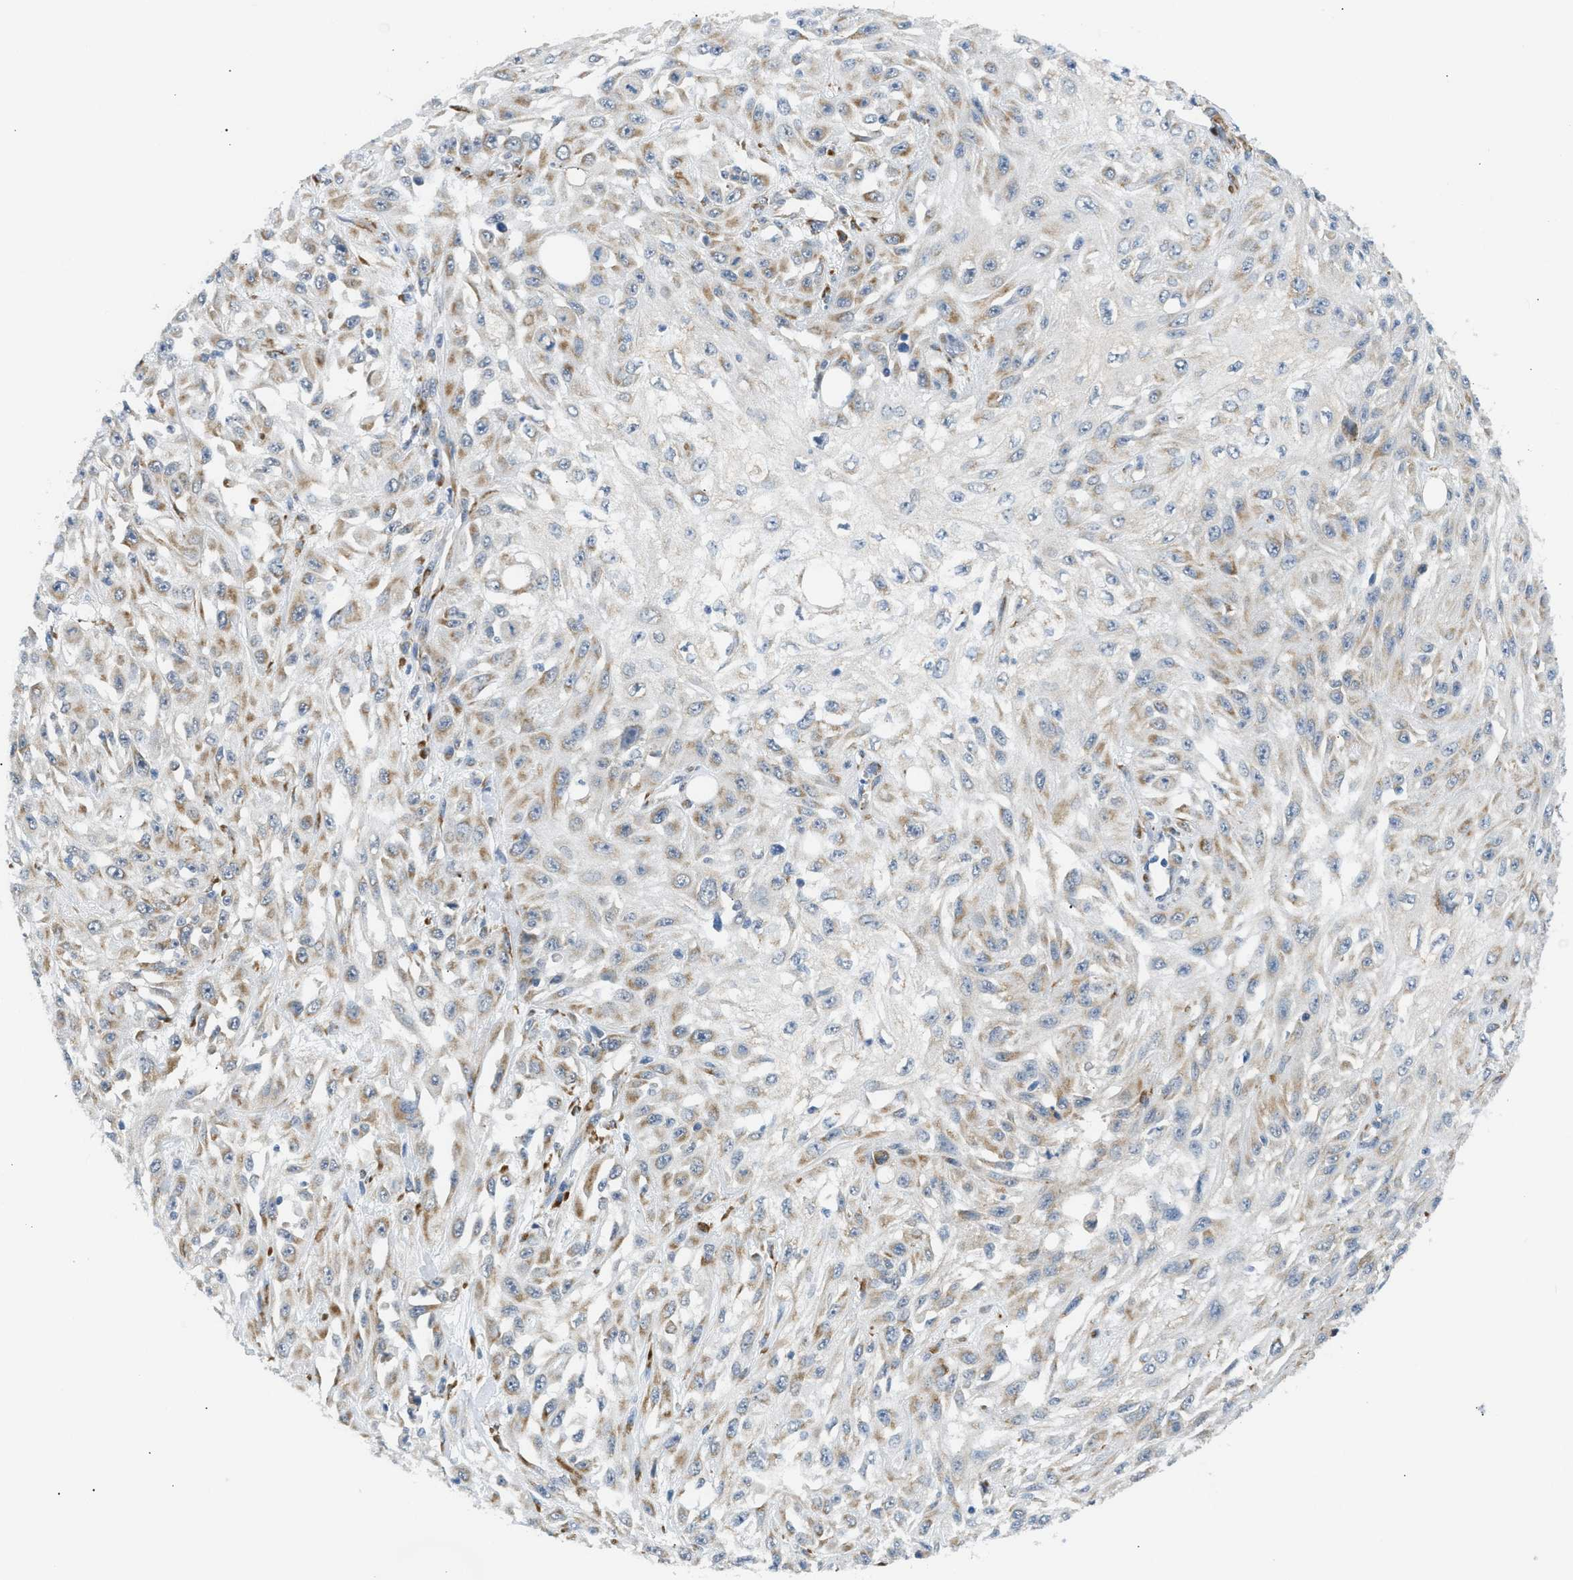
{"staining": {"intensity": "moderate", "quantity": ">75%", "location": "cytoplasmic/membranous"}, "tissue": "skin cancer", "cell_type": "Tumor cells", "image_type": "cancer", "snomed": [{"axis": "morphology", "description": "Squamous cell carcinoma, NOS"}, {"axis": "morphology", "description": "Squamous cell carcinoma, metastatic, NOS"}, {"axis": "topography", "description": "Skin"}, {"axis": "topography", "description": "Lymph node"}], "caption": "Skin cancer stained with DAB (3,3'-diaminobenzidine) immunohistochemistry (IHC) displays medium levels of moderate cytoplasmic/membranous staining in about >75% of tumor cells. The protein is stained brown, and the nuclei are stained in blue (DAB (3,3'-diaminobenzidine) IHC with brightfield microscopy, high magnification).", "gene": "KCNC2", "patient": {"sex": "male", "age": 75}}